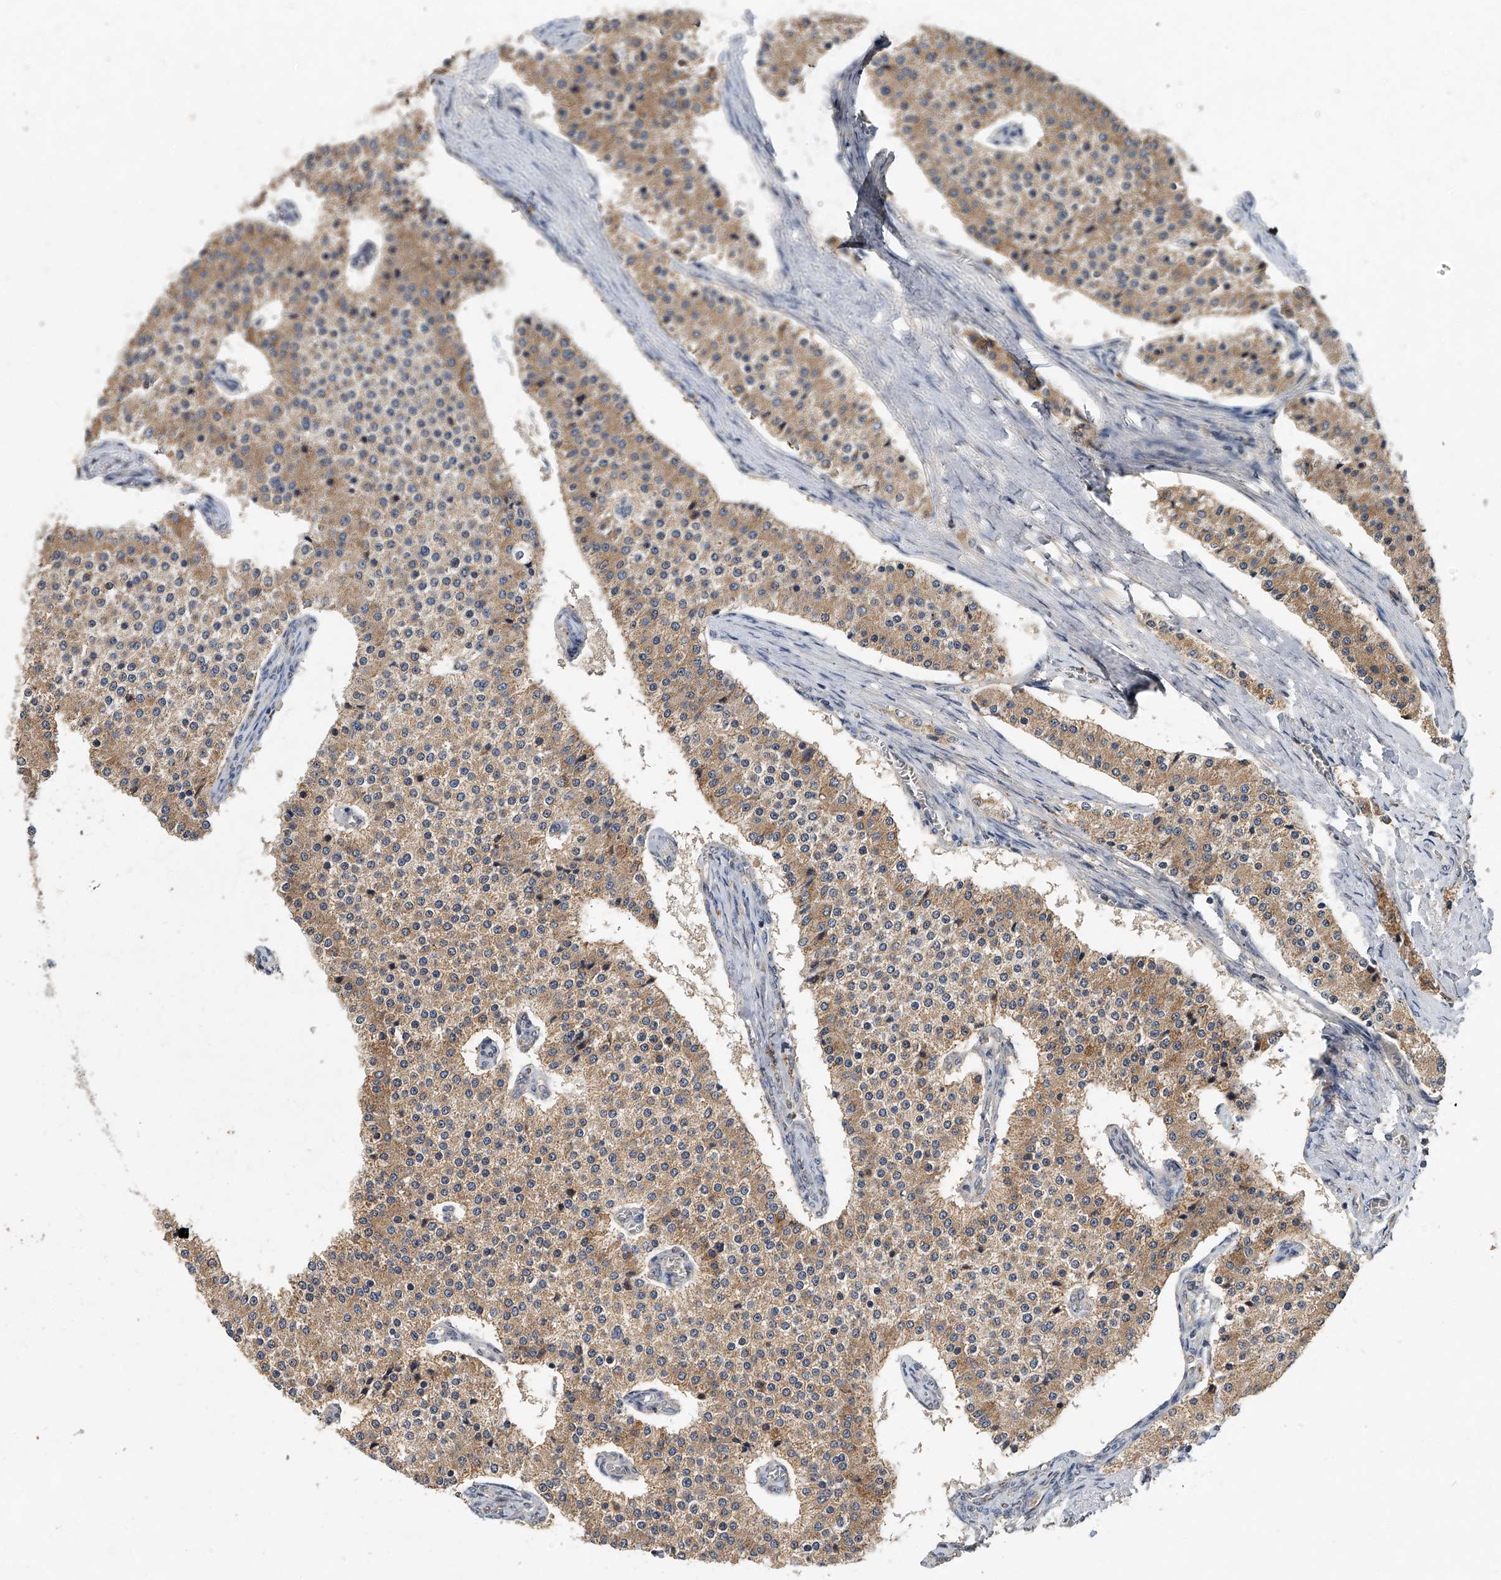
{"staining": {"intensity": "weak", "quantity": ">75%", "location": "cytoplasmic/membranous"}, "tissue": "carcinoid", "cell_type": "Tumor cells", "image_type": "cancer", "snomed": [{"axis": "morphology", "description": "Carcinoid, malignant, NOS"}, {"axis": "topography", "description": "Colon"}], "caption": "IHC image of carcinoid stained for a protein (brown), which exhibits low levels of weak cytoplasmic/membranous expression in approximately >75% of tumor cells.", "gene": "JAG2", "patient": {"sex": "female", "age": 52}}